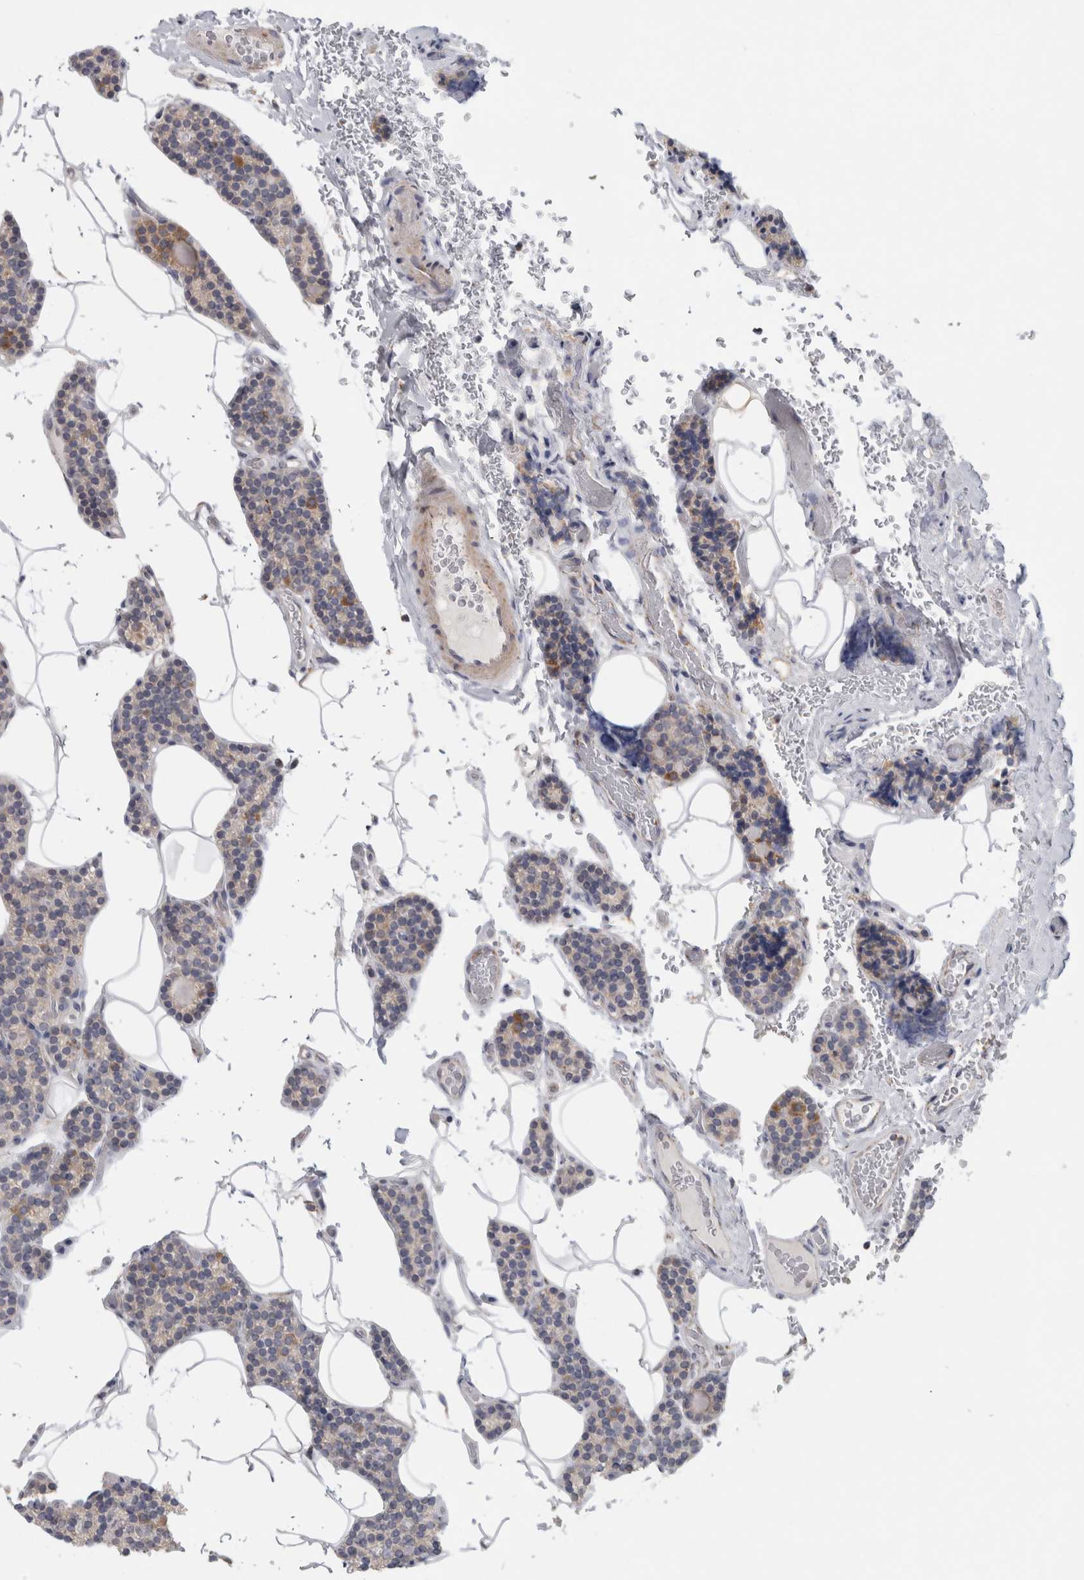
{"staining": {"intensity": "moderate", "quantity": "25%-75%", "location": "cytoplasmic/membranous"}, "tissue": "parathyroid gland", "cell_type": "Glandular cells", "image_type": "normal", "snomed": [{"axis": "morphology", "description": "Normal tissue, NOS"}, {"axis": "topography", "description": "Parathyroid gland"}], "caption": "Protein expression analysis of unremarkable parathyroid gland demonstrates moderate cytoplasmic/membranous staining in approximately 25%-75% of glandular cells.", "gene": "RAB18", "patient": {"sex": "male", "age": 52}}